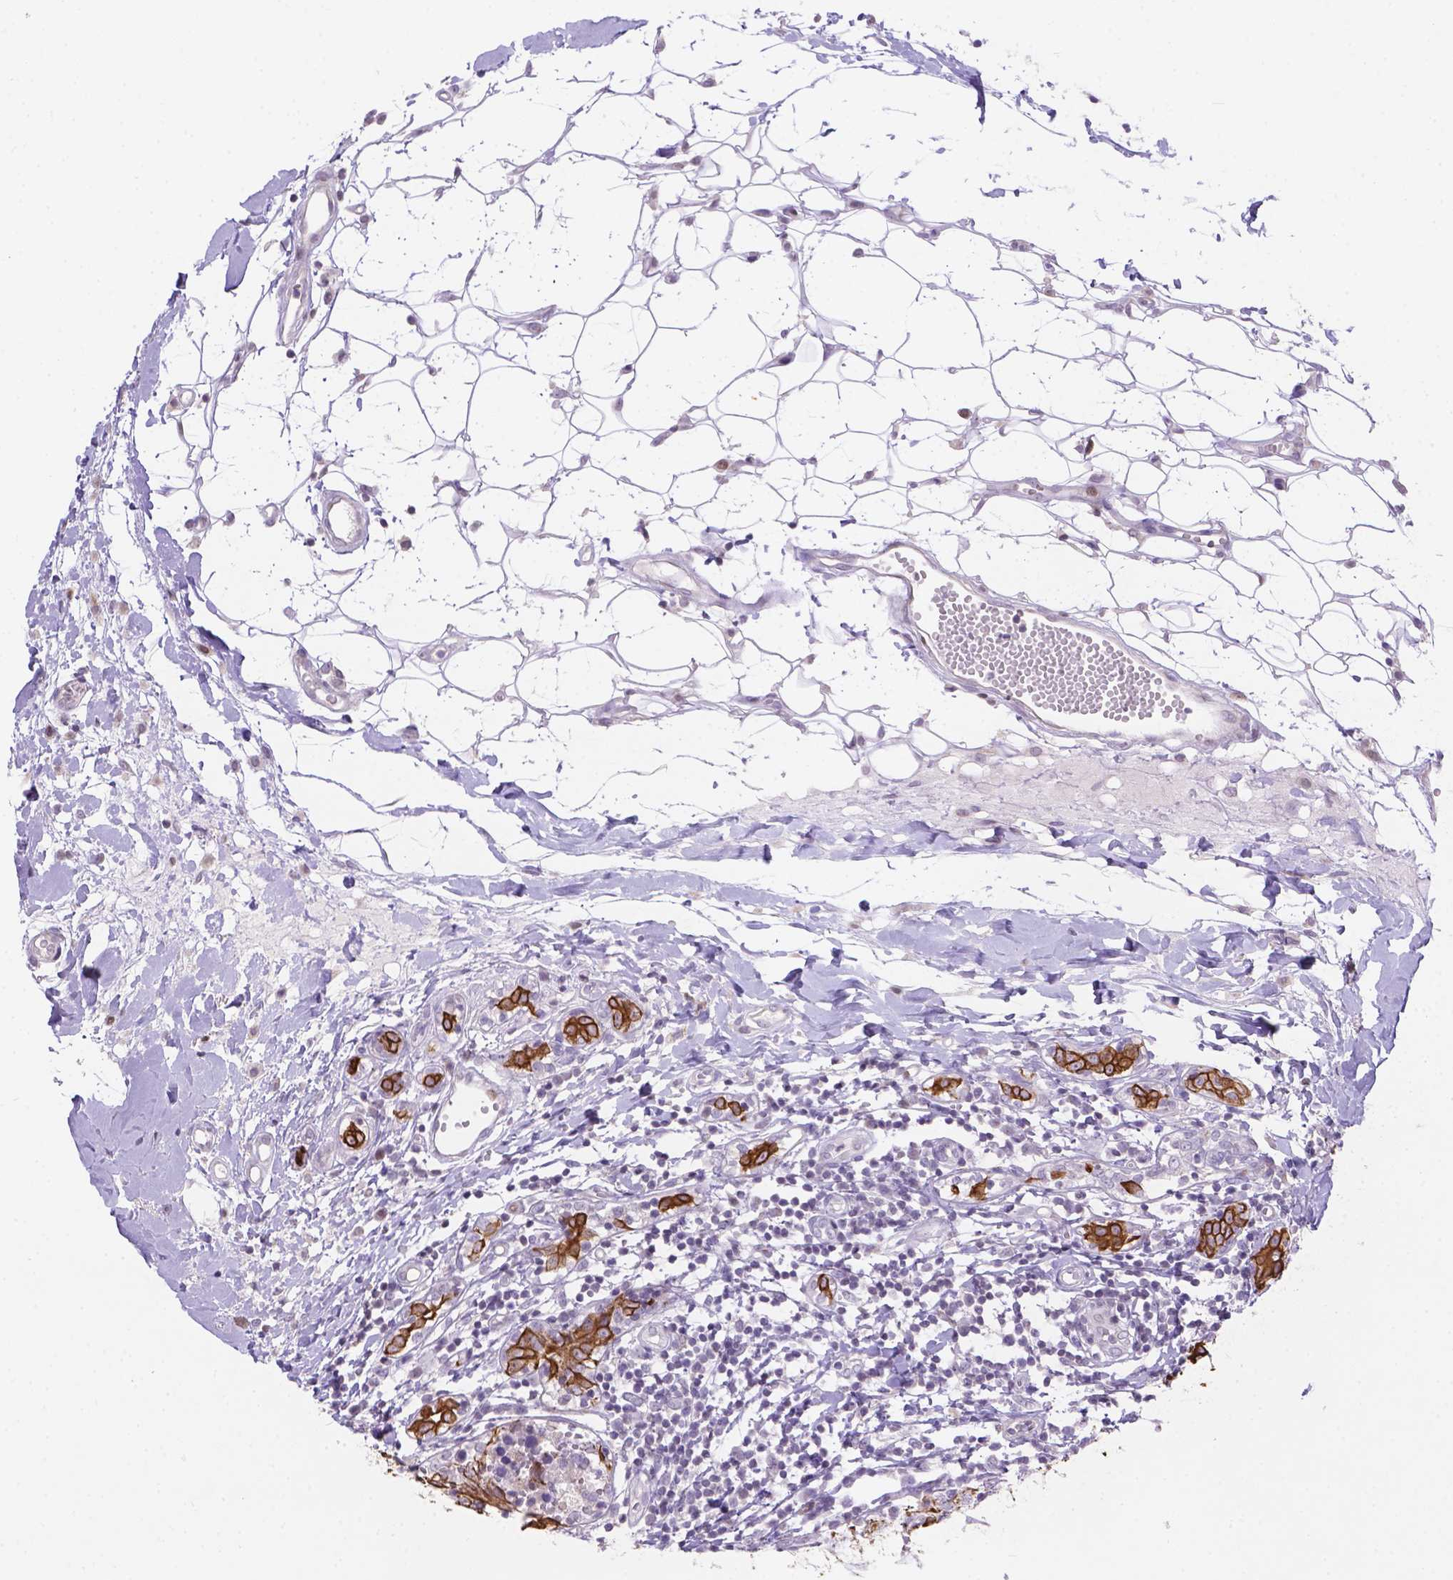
{"staining": {"intensity": "strong", "quantity": ">75%", "location": "cytoplasmic/membranous"}, "tissue": "breast cancer", "cell_type": "Tumor cells", "image_type": "cancer", "snomed": [{"axis": "morphology", "description": "Duct carcinoma"}, {"axis": "topography", "description": "Breast"}], "caption": "High-magnification brightfield microscopy of infiltrating ductal carcinoma (breast) stained with DAB (3,3'-diaminobenzidine) (brown) and counterstained with hematoxylin (blue). tumor cells exhibit strong cytoplasmic/membranous positivity is appreciated in approximately>75% of cells.", "gene": "DMWD", "patient": {"sex": "female", "age": 30}}